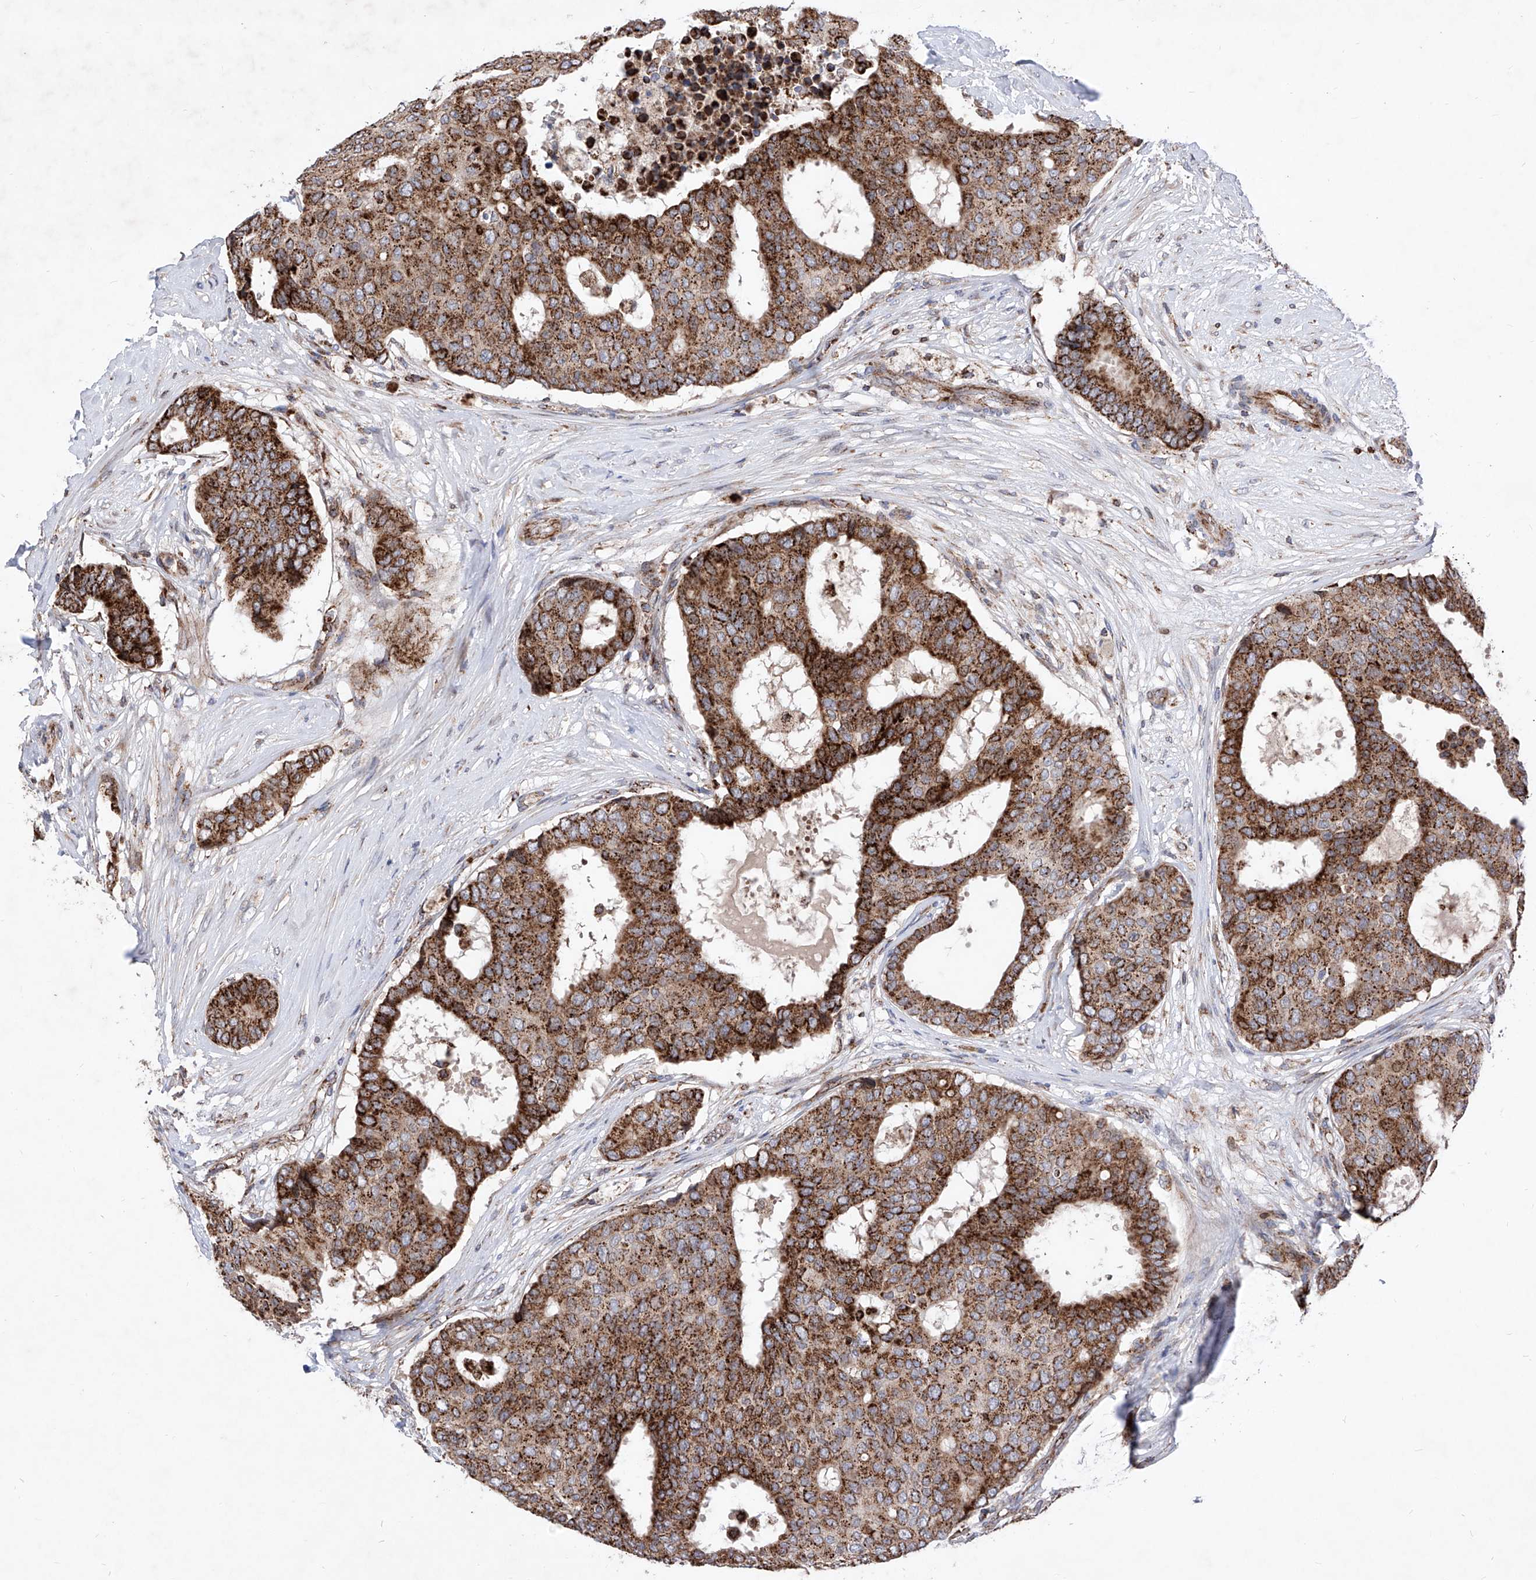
{"staining": {"intensity": "strong", "quantity": ">75%", "location": "cytoplasmic/membranous"}, "tissue": "breast cancer", "cell_type": "Tumor cells", "image_type": "cancer", "snomed": [{"axis": "morphology", "description": "Duct carcinoma"}, {"axis": "topography", "description": "Breast"}], "caption": "A micrograph of breast cancer stained for a protein demonstrates strong cytoplasmic/membranous brown staining in tumor cells. Nuclei are stained in blue.", "gene": "SEMA6A", "patient": {"sex": "female", "age": 75}}